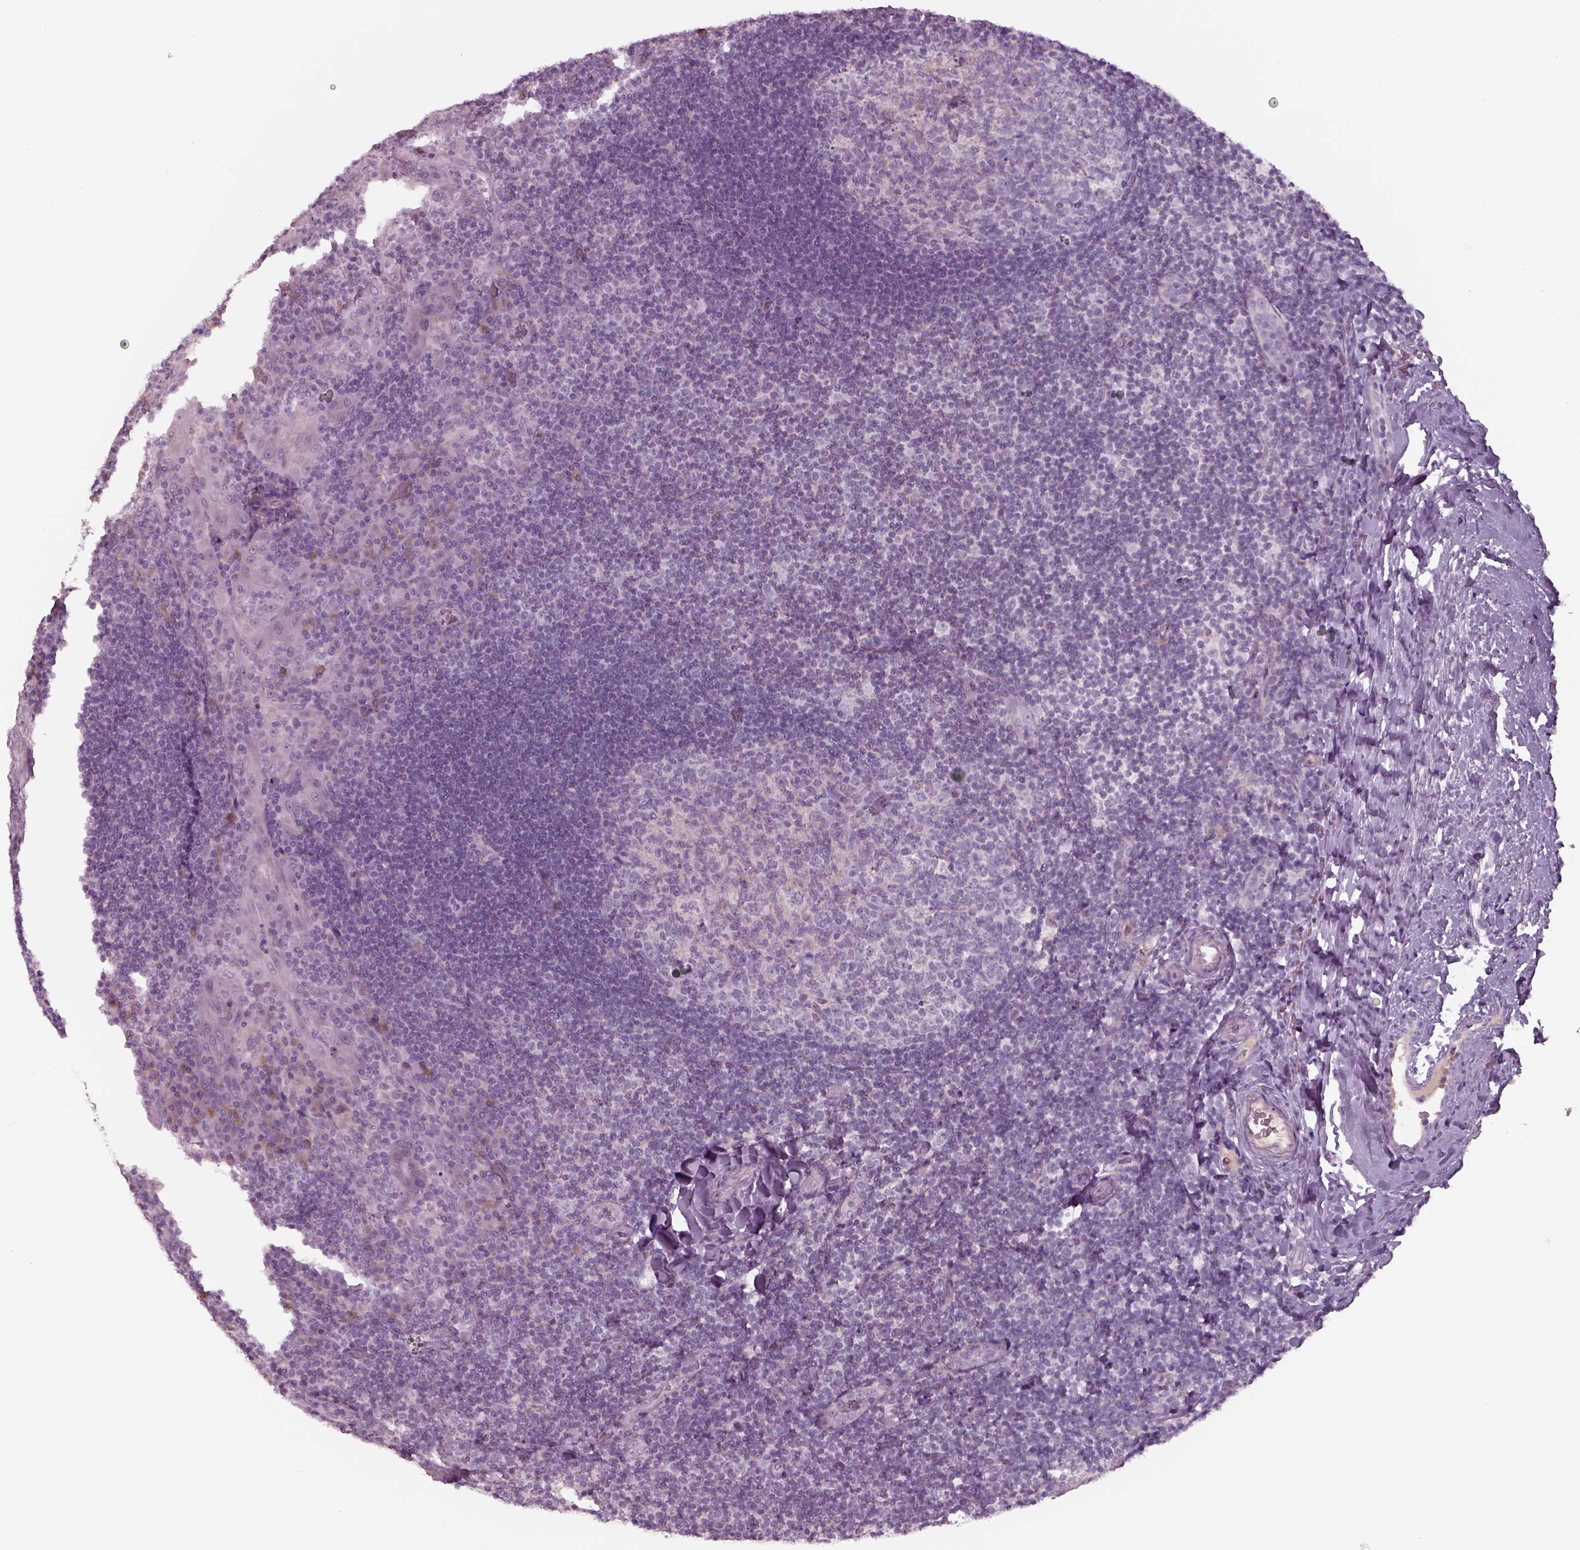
{"staining": {"intensity": "negative", "quantity": "none", "location": "none"}, "tissue": "tonsil", "cell_type": "Germinal center cells", "image_type": "normal", "snomed": [{"axis": "morphology", "description": "Normal tissue, NOS"}, {"axis": "topography", "description": "Tonsil"}], "caption": "Immunohistochemistry photomicrograph of benign tonsil stained for a protein (brown), which exhibits no staining in germinal center cells. (Brightfield microscopy of DAB immunohistochemistry at high magnification).", "gene": "SEPTIN14", "patient": {"sex": "male", "age": 17}}